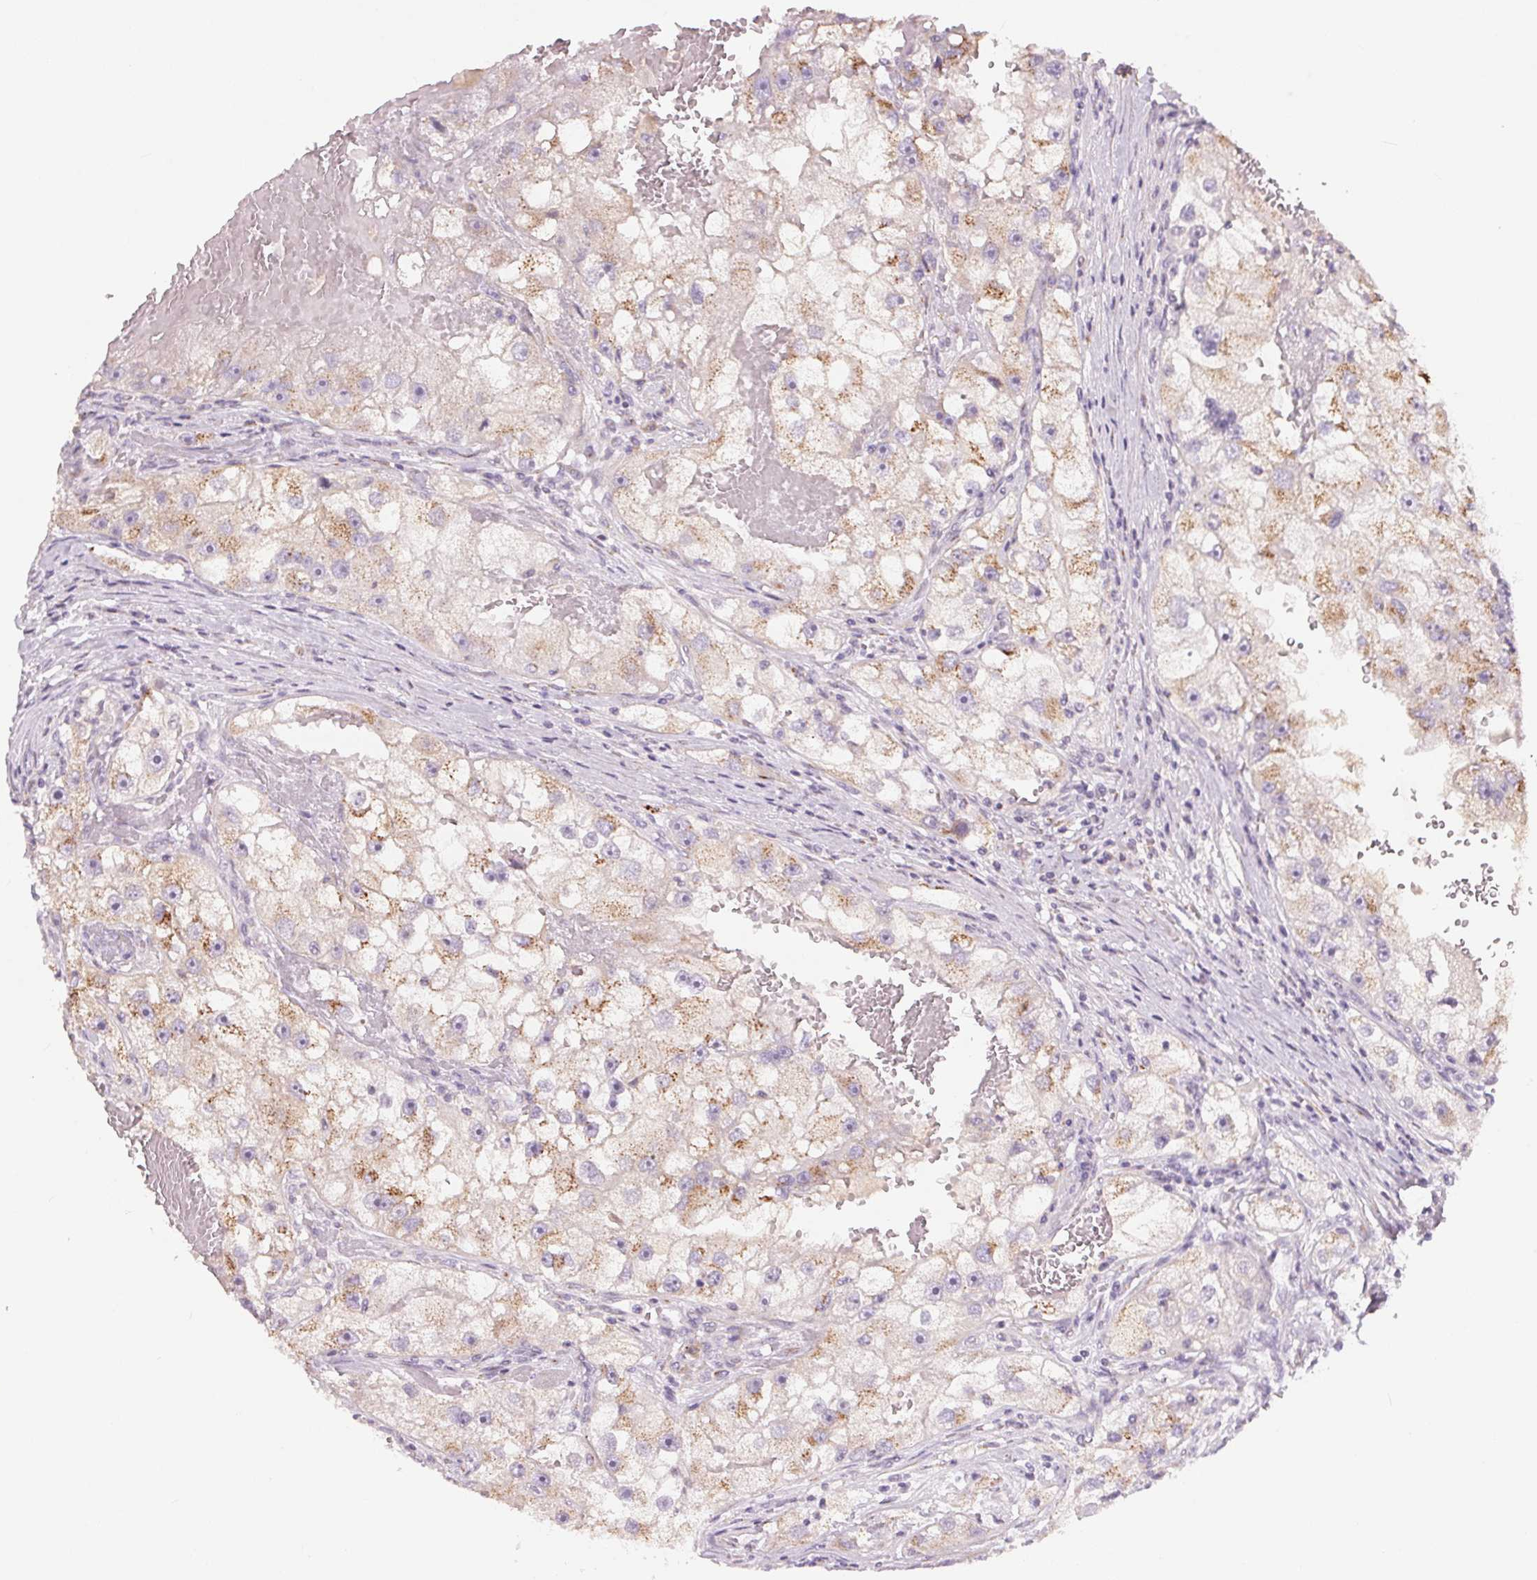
{"staining": {"intensity": "weak", "quantity": "25%-75%", "location": "cytoplasmic/membranous"}, "tissue": "renal cancer", "cell_type": "Tumor cells", "image_type": "cancer", "snomed": [{"axis": "morphology", "description": "Adenocarcinoma, NOS"}, {"axis": "topography", "description": "Kidney"}], "caption": "Renal cancer (adenocarcinoma) stained for a protein (brown) reveals weak cytoplasmic/membranous positive expression in about 25%-75% of tumor cells.", "gene": "DRAM2", "patient": {"sex": "male", "age": 63}}